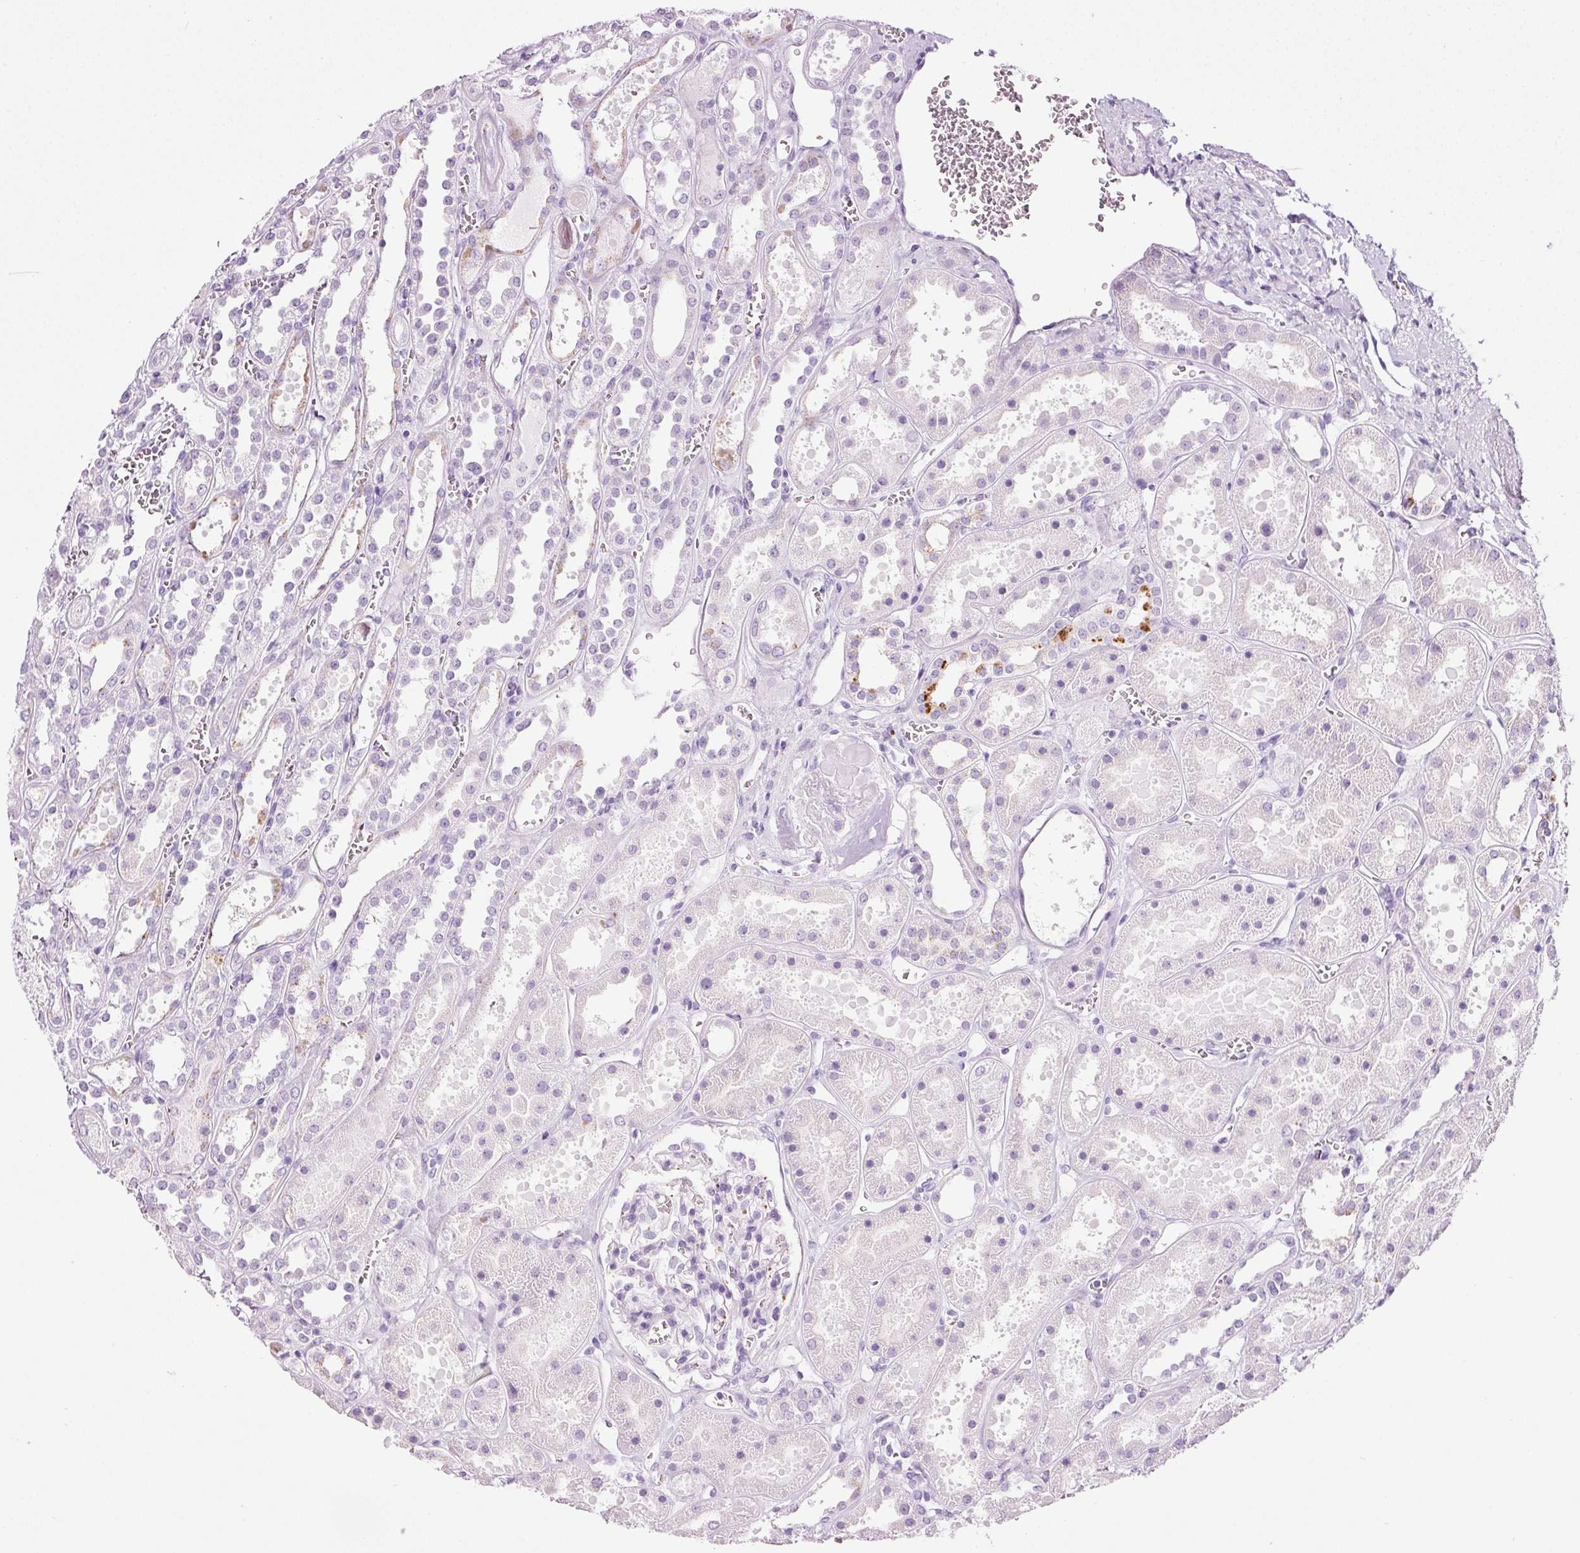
{"staining": {"intensity": "negative", "quantity": "none", "location": "none"}, "tissue": "kidney", "cell_type": "Cells in glomeruli", "image_type": "normal", "snomed": [{"axis": "morphology", "description": "Normal tissue, NOS"}, {"axis": "topography", "description": "Kidney"}], "caption": "A high-resolution micrograph shows IHC staining of normal kidney, which shows no significant expression in cells in glomeruli.", "gene": "ZNF639", "patient": {"sex": "female", "age": 41}}